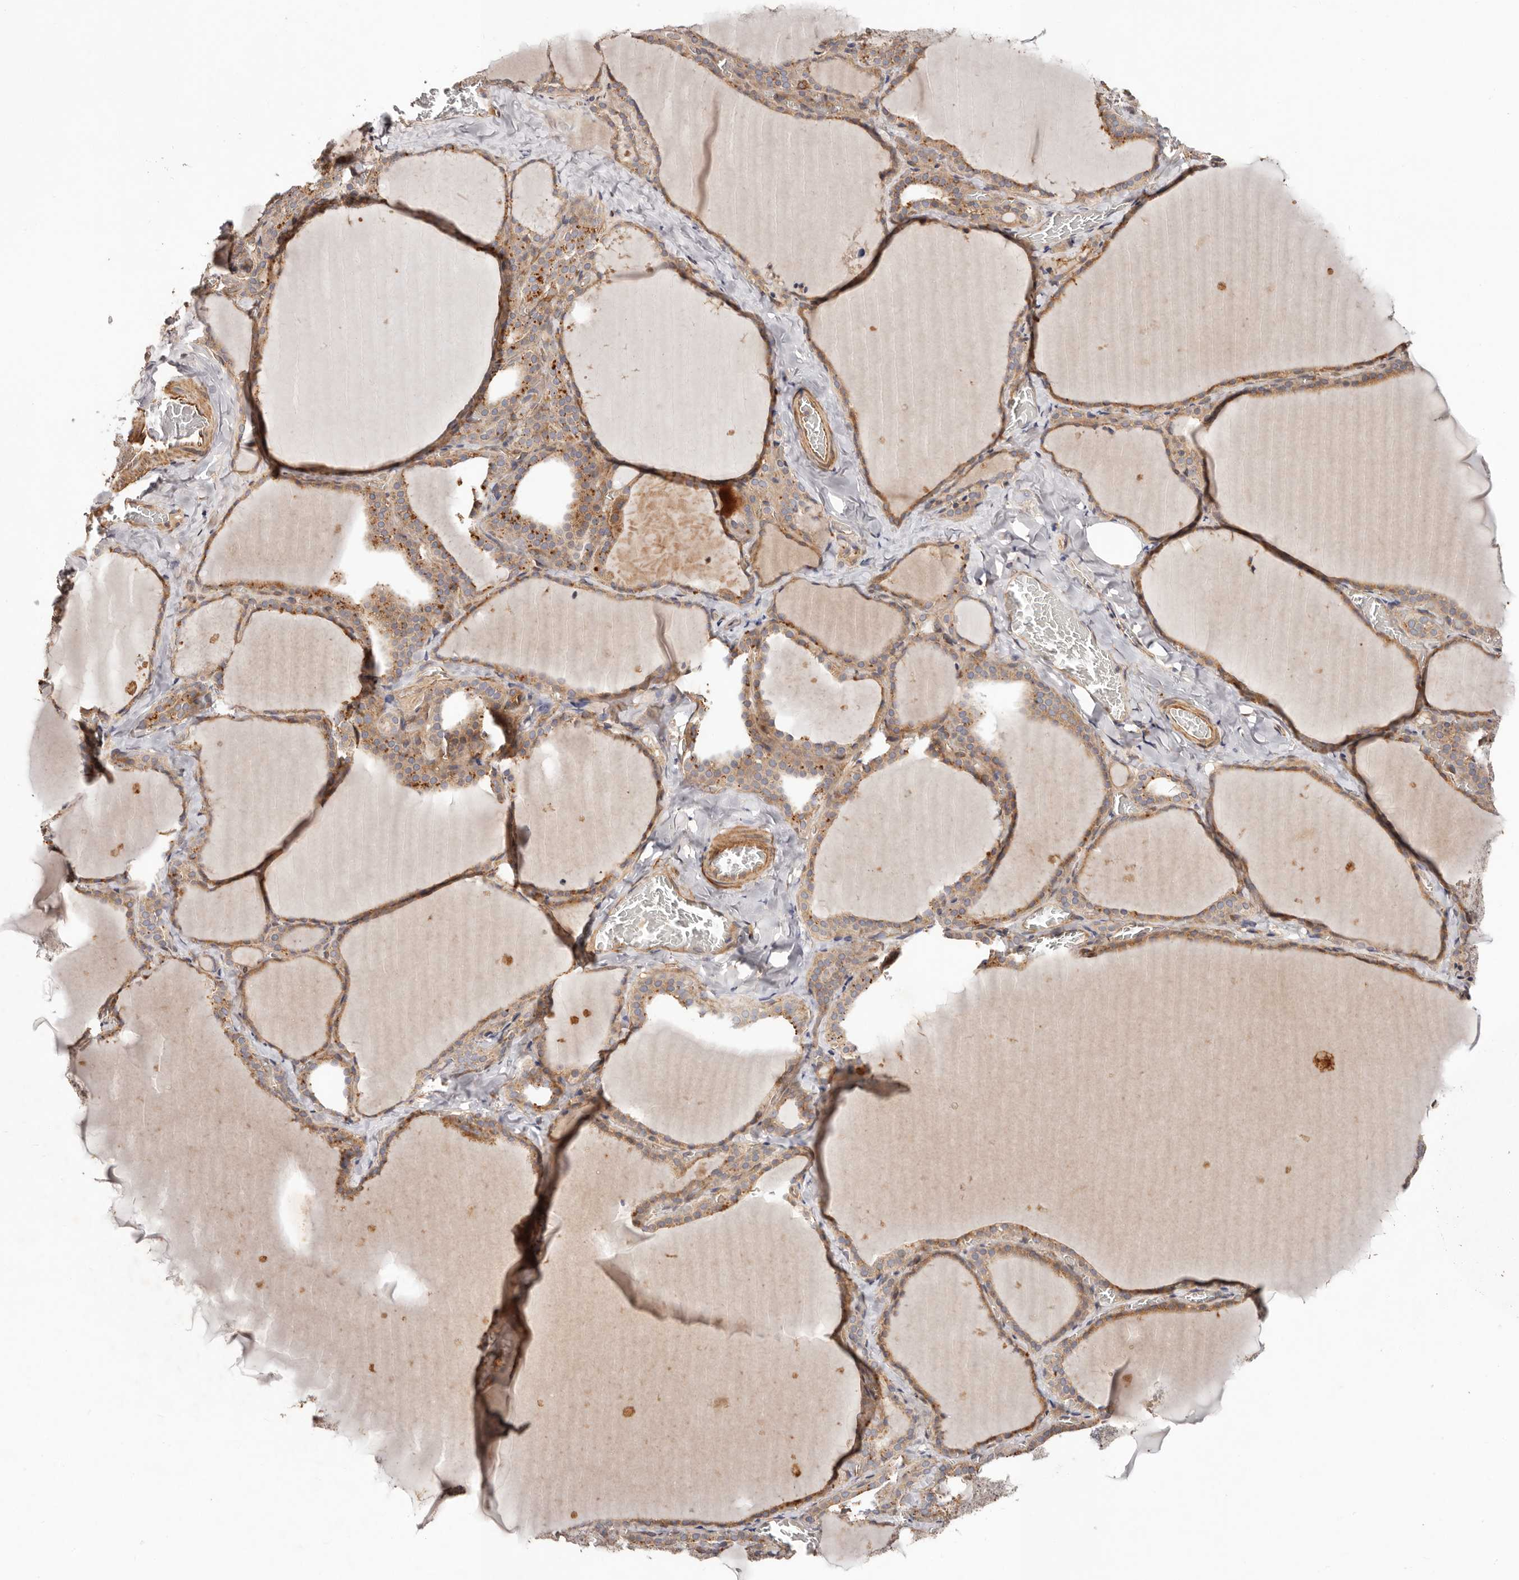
{"staining": {"intensity": "moderate", "quantity": ">75%", "location": "cytoplasmic/membranous"}, "tissue": "thyroid gland", "cell_type": "Glandular cells", "image_type": "normal", "snomed": [{"axis": "morphology", "description": "Normal tissue, NOS"}, {"axis": "topography", "description": "Thyroid gland"}], "caption": "IHC staining of normal thyroid gland, which displays medium levels of moderate cytoplasmic/membranous staining in approximately >75% of glandular cells indicating moderate cytoplasmic/membranous protein staining. The staining was performed using DAB (brown) for protein detection and nuclei were counterstained in hematoxylin (blue).", "gene": "MACF1", "patient": {"sex": "female", "age": 22}}